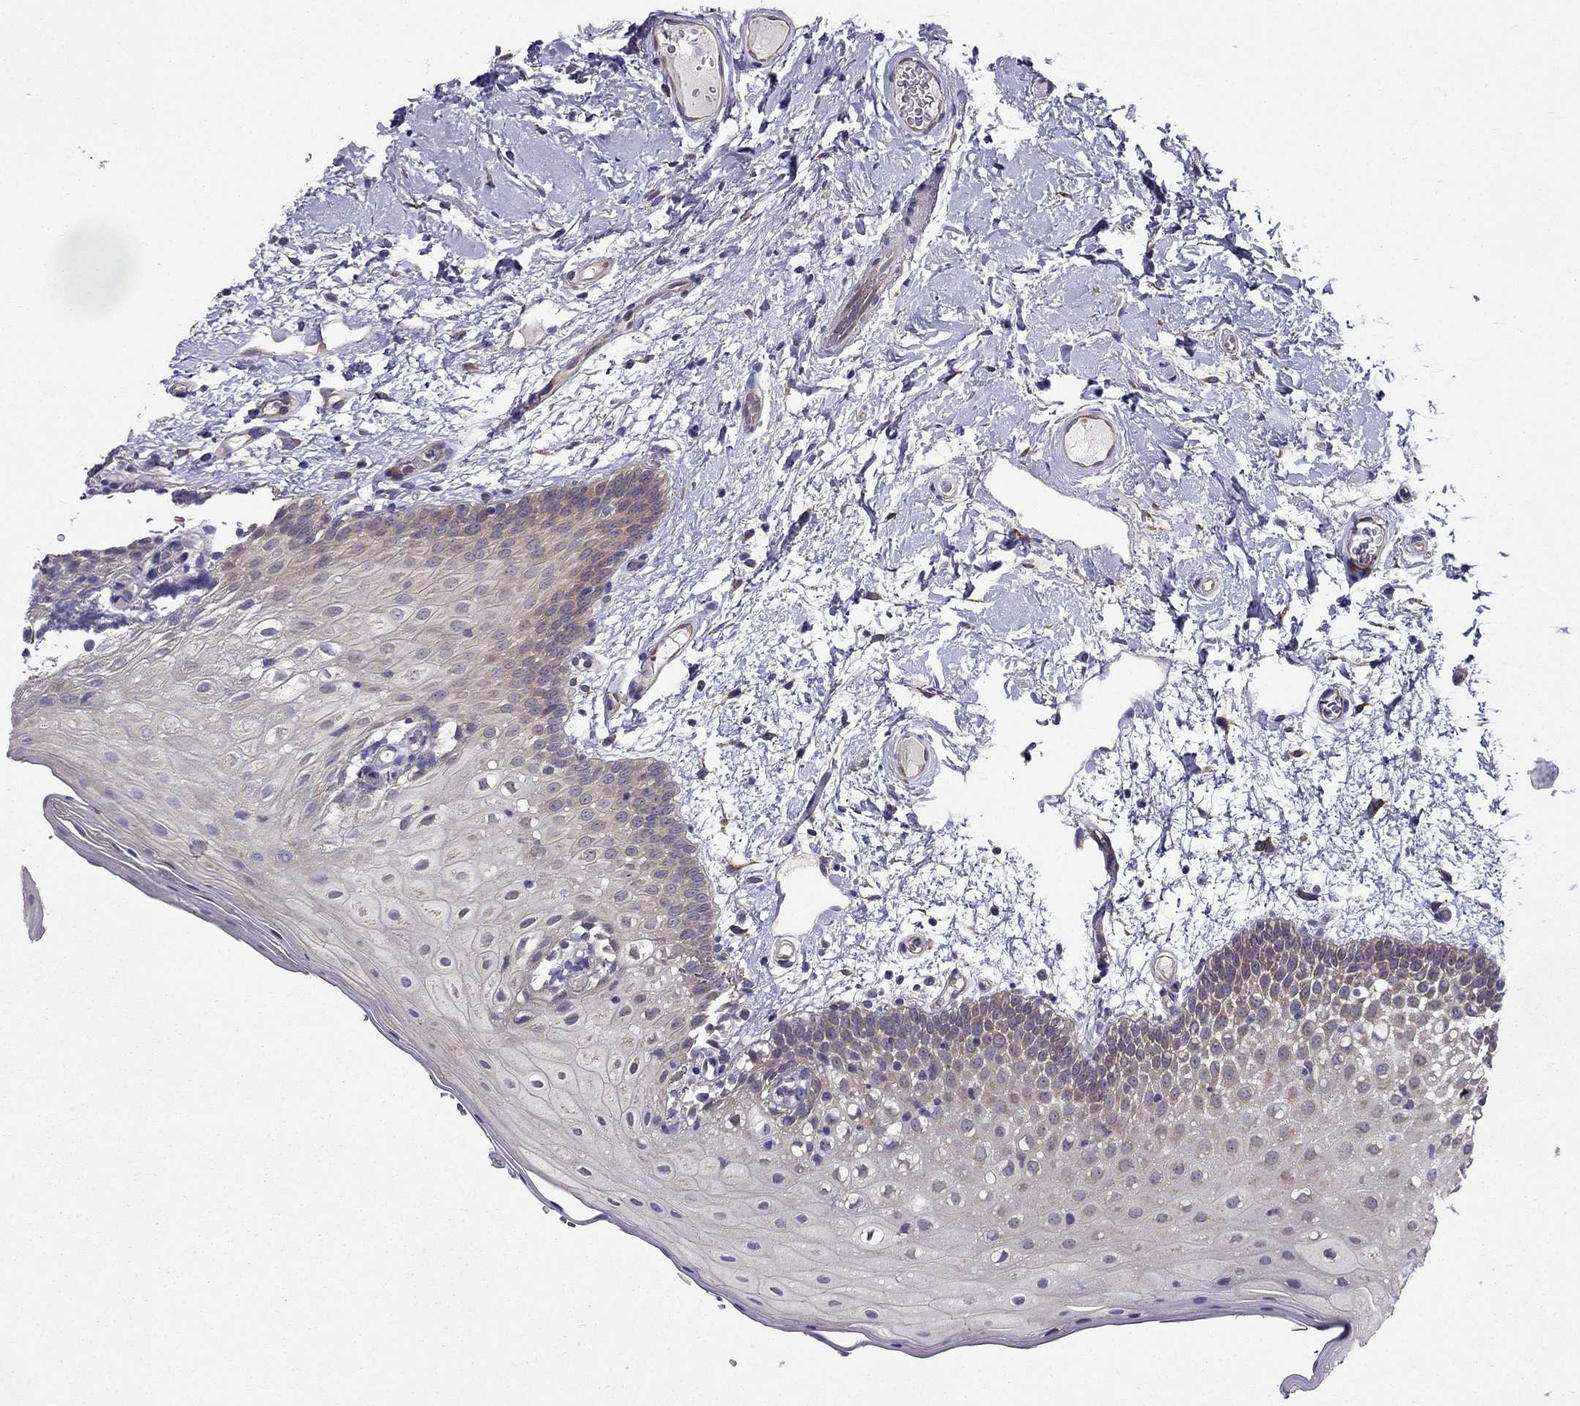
{"staining": {"intensity": "weak", "quantity": "25%-75%", "location": "cytoplasmic/membranous"}, "tissue": "oral mucosa", "cell_type": "Squamous epithelial cells", "image_type": "normal", "snomed": [{"axis": "morphology", "description": "Normal tissue, NOS"}, {"axis": "morphology", "description": "Squamous cell carcinoma, NOS"}, {"axis": "topography", "description": "Oral tissue"}, {"axis": "topography", "description": "Head-Neck"}], "caption": "Immunohistochemistry staining of normal oral mucosa, which reveals low levels of weak cytoplasmic/membranous staining in about 25%-75% of squamous epithelial cells indicating weak cytoplasmic/membranous protein staining. The staining was performed using DAB (brown) for protein detection and nuclei were counterstained in hematoxylin (blue).", "gene": "ARHGEF28", "patient": {"sex": "male", "age": 69}}